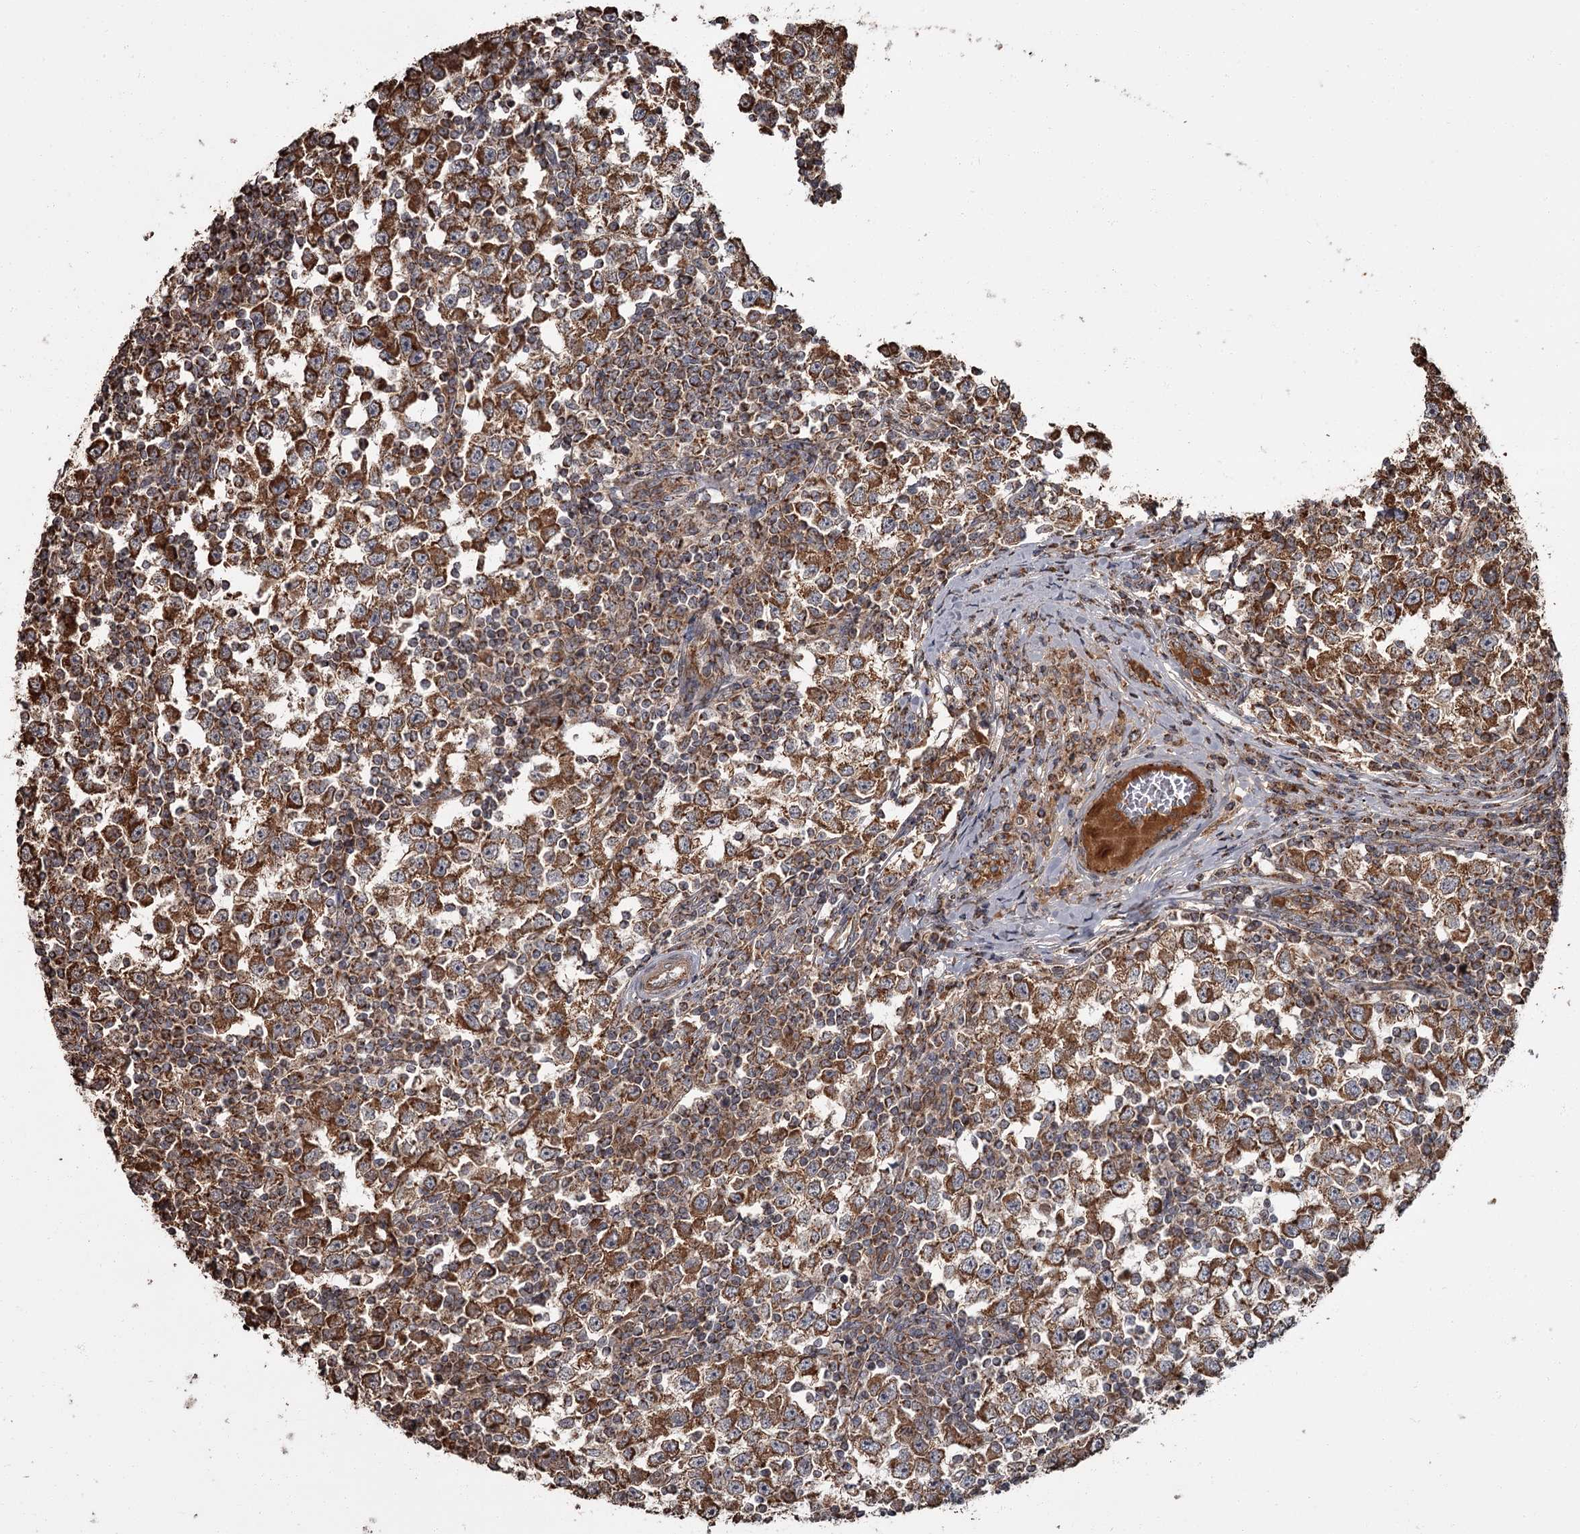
{"staining": {"intensity": "strong", "quantity": ">75%", "location": "cytoplasmic/membranous"}, "tissue": "testis cancer", "cell_type": "Tumor cells", "image_type": "cancer", "snomed": [{"axis": "morphology", "description": "Seminoma, NOS"}, {"axis": "topography", "description": "Testis"}], "caption": "IHC (DAB (3,3'-diaminobenzidine)) staining of testis cancer (seminoma) demonstrates strong cytoplasmic/membranous protein positivity in approximately >75% of tumor cells. The protein is shown in brown color, while the nuclei are stained blue.", "gene": "THAP9", "patient": {"sex": "male", "age": 65}}